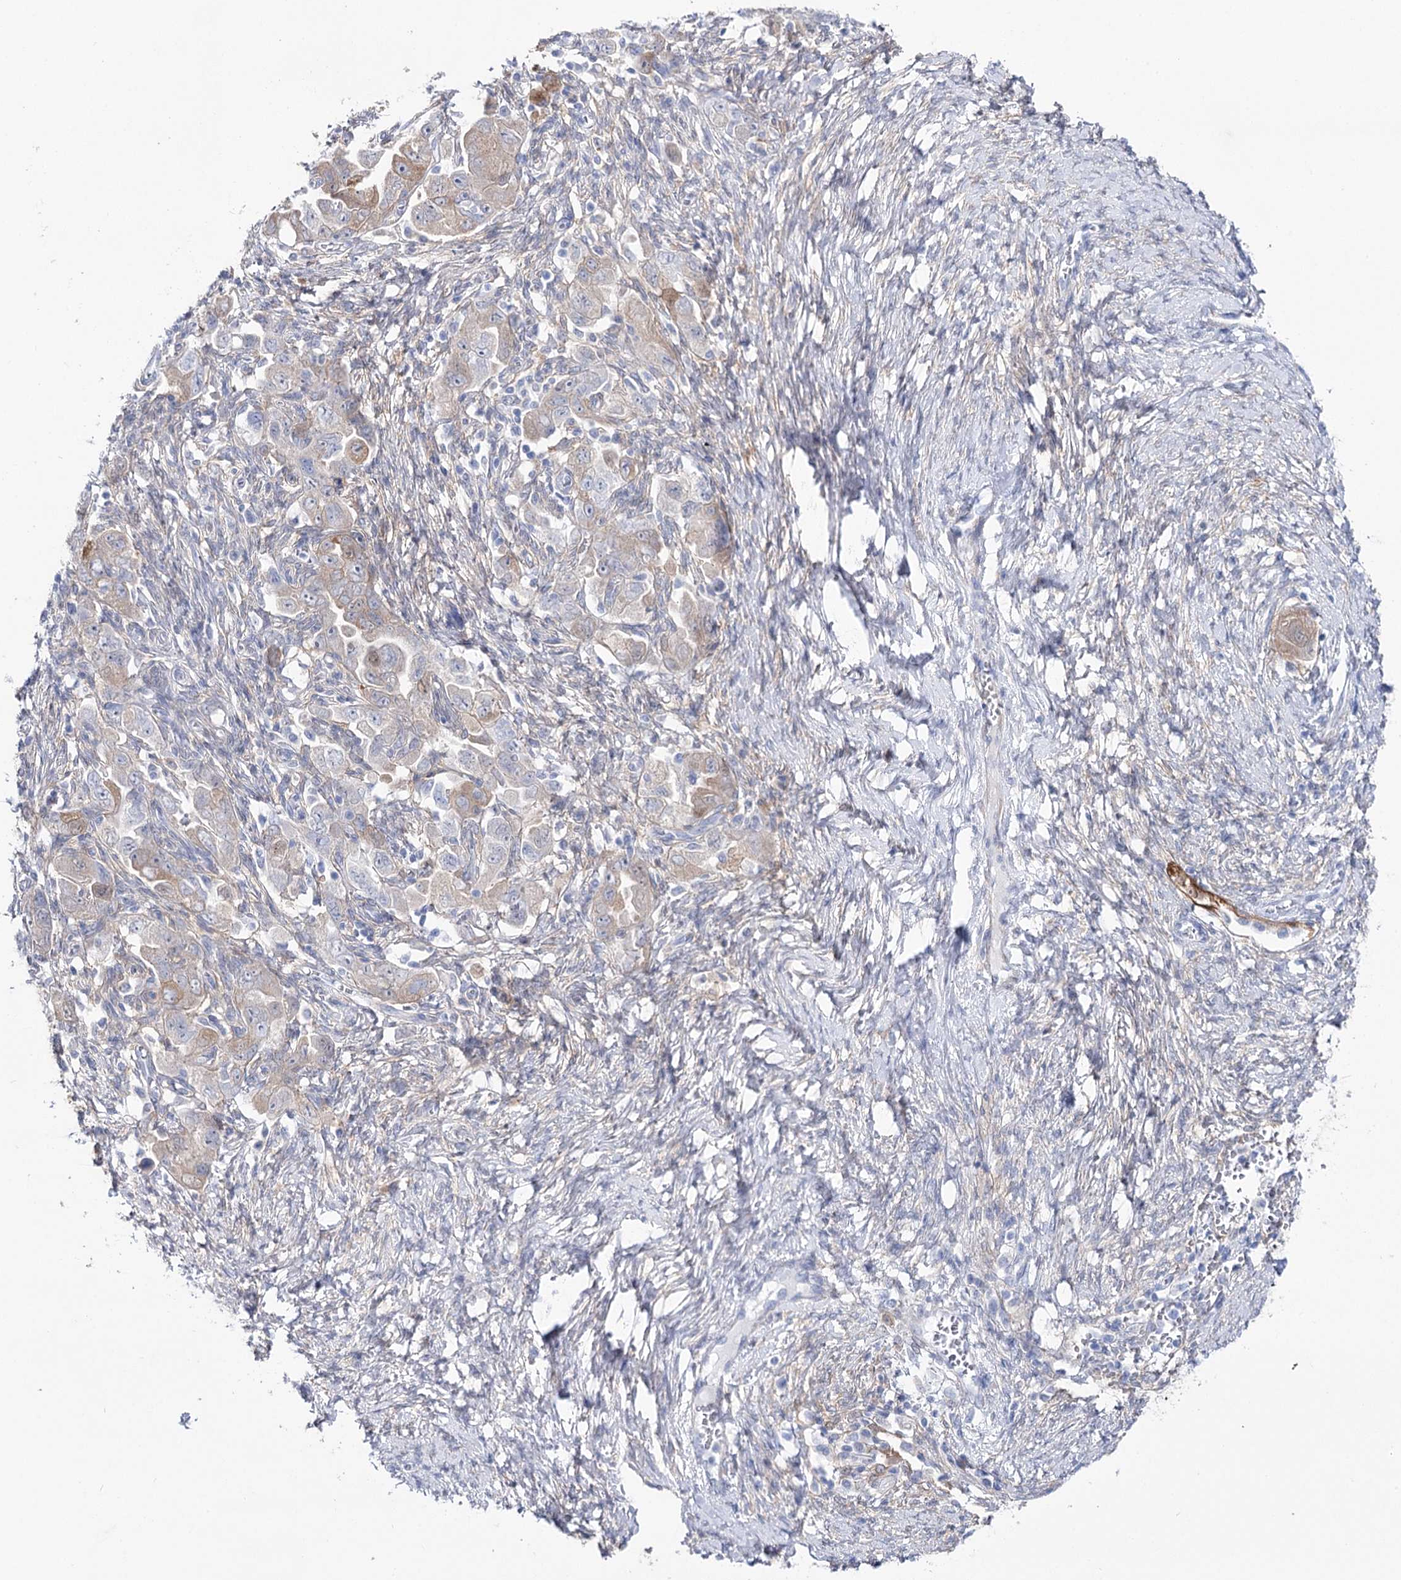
{"staining": {"intensity": "weak", "quantity": "<25%", "location": "cytoplasmic/membranous"}, "tissue": "ovarian cancer", "cell_type": "Tumor cells", "image_type": "cancer", "snomed": [{"axis": "morphology", "description": "Carcinoma, NOS"}, {"axis": "morphology", "description": "Cystadenocarcinoma, serous, NOS"}, {"axis": "topography", "description": "Ovary"}], "caption": "High magnification brightfield microscopy of ovarian cancer (carcinoma) stained with DAB (brown) and counterstained with hematoxylin (blue): tumor cells show no significant staining.", "gene": "UGDH", "patient": {"sex": "female", "age": 69}}